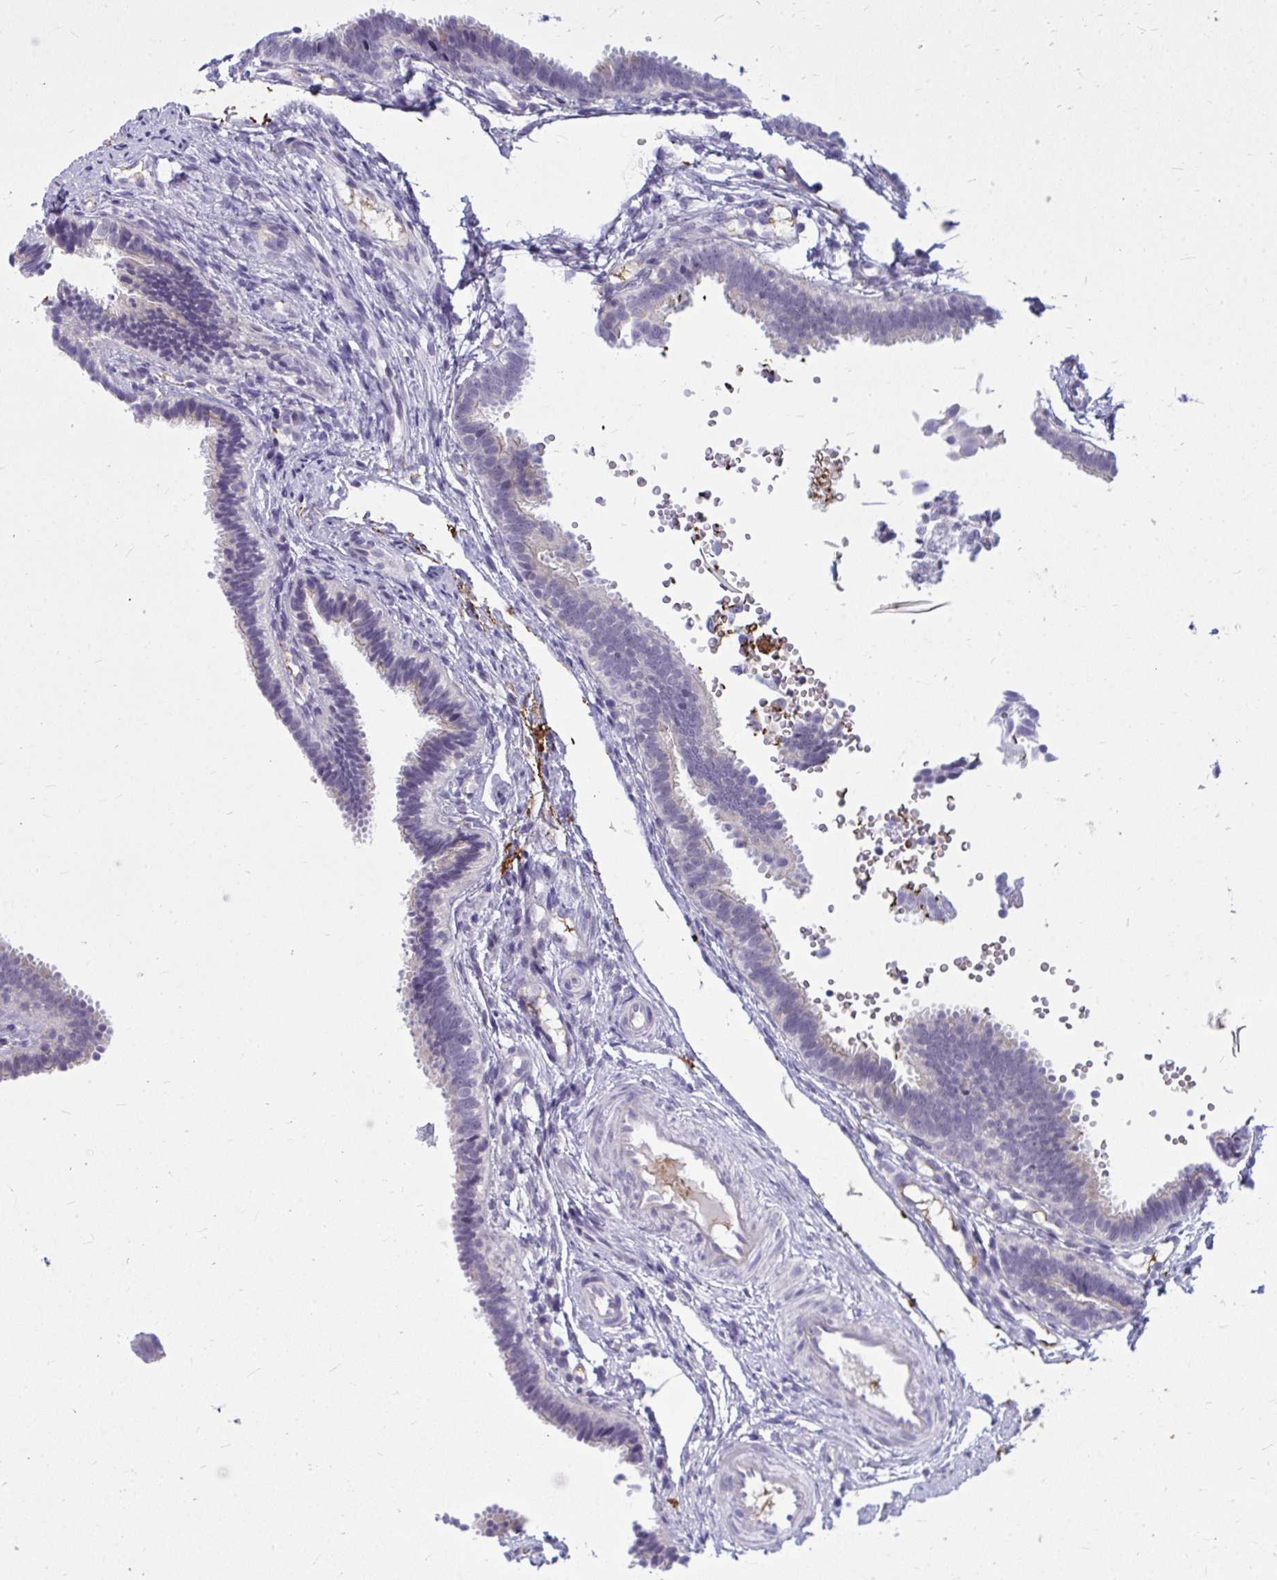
{"staining": {"intensity": "negative", "quantity": "none", "location": "none"}, "tissue": "fallopian tube", "cell_type": "Glandular cells", "image_type": "normal", "snomed": [{"axis": "morphology", "description": "Normal tissue, NOS"}, {"axis": "topography", "description": "Fallopian tube"}], "caption": "Photomicrograph shows no protein positivity in glandular cells of unremarkable fallopian tube.", "gene": "ZSCAN25", "patient": {"sex": "female", "age": 37}}